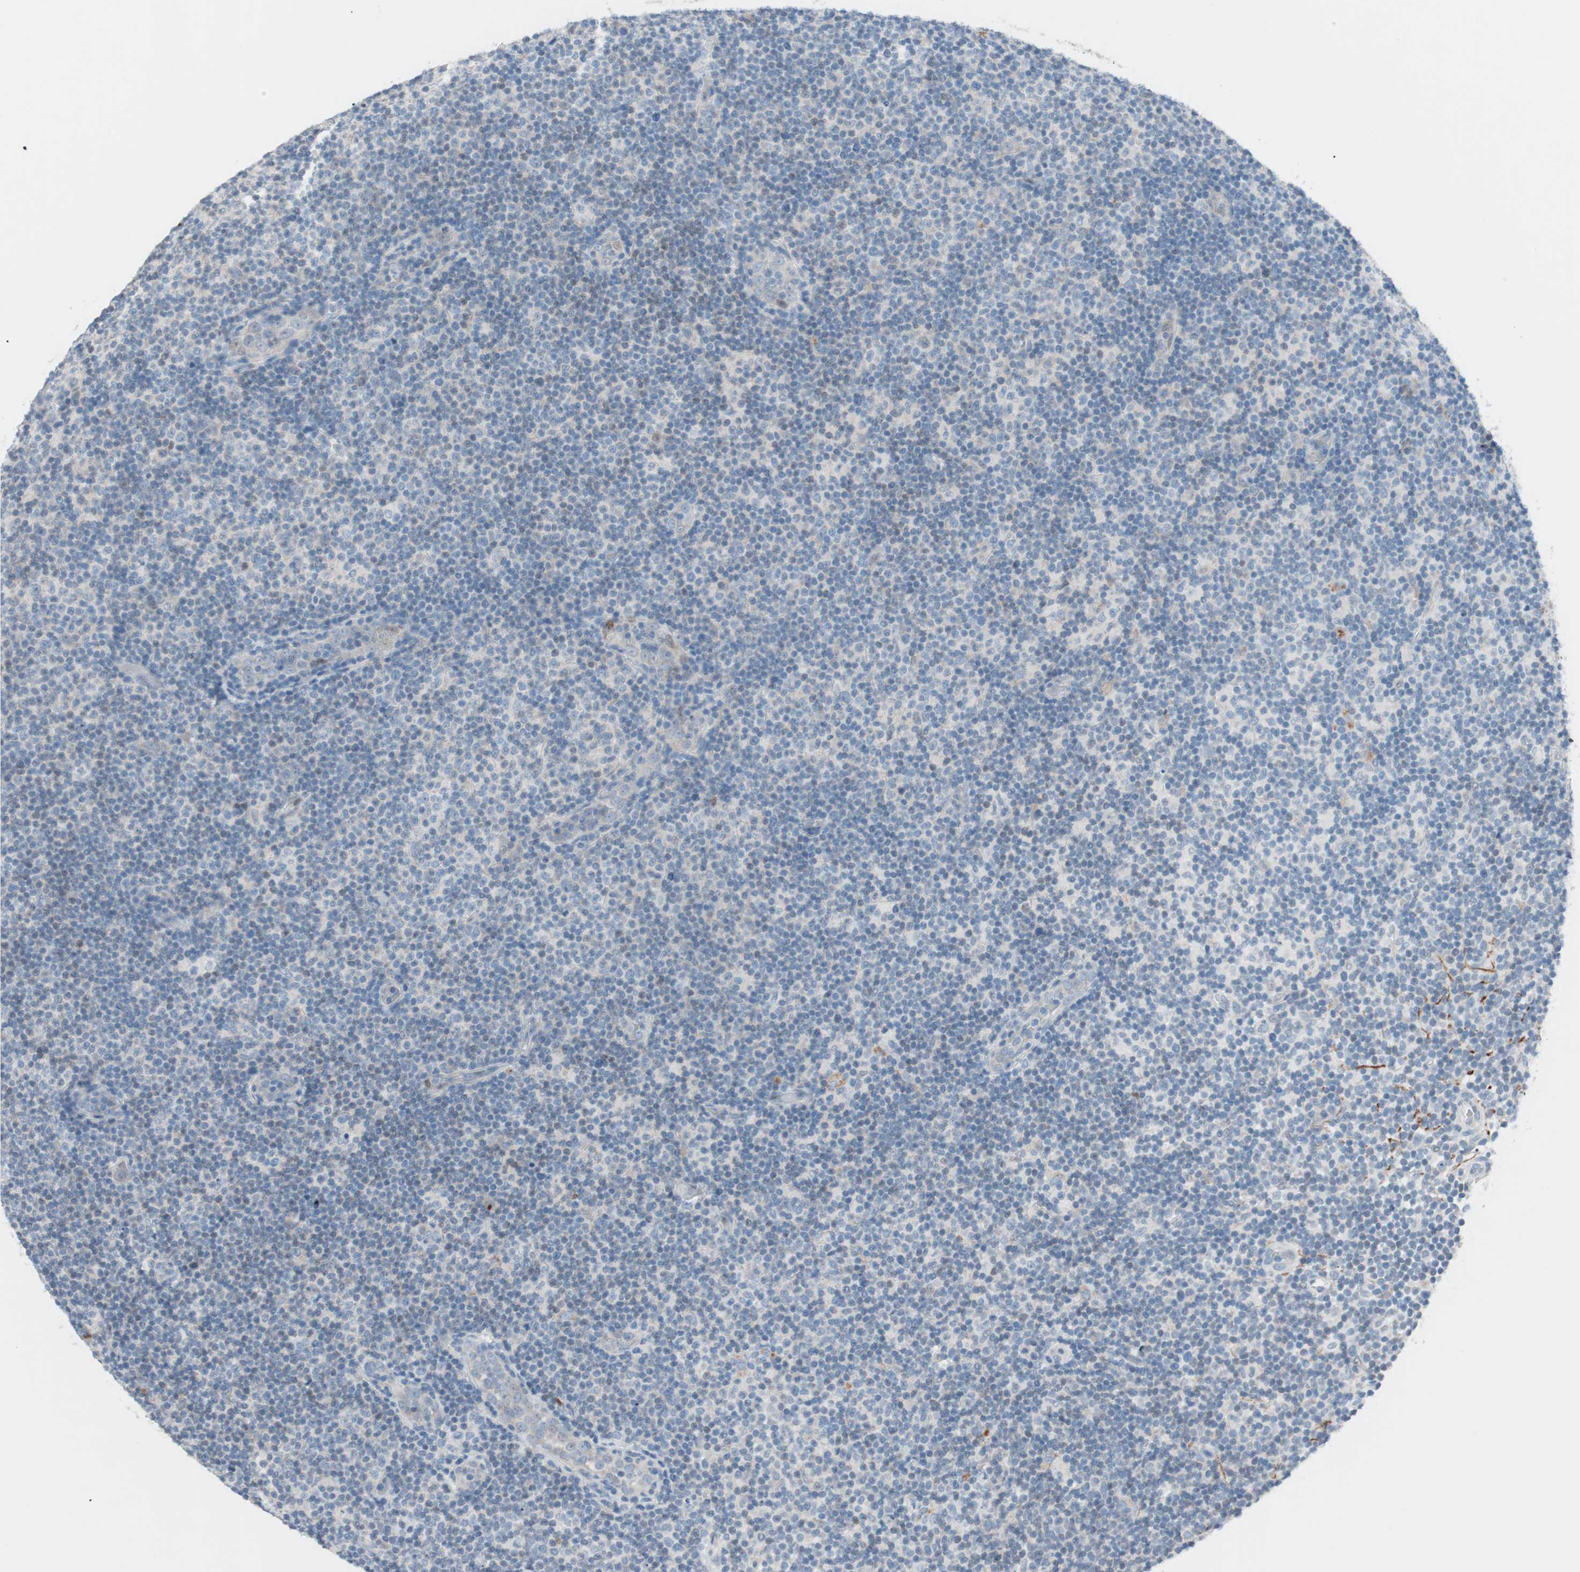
{"staining": {"intensity": "negative", "quantity": "none", "location": "none"}, "tissue": "lymphoma", "cell_type": "Tumor cells", "image_type": "cancer", "snomed": [{"axis": "morphology", "description": "Malignant lymphoma, non-Hodgkin's type, Low grade"}, {"axis": "topography", "description": "Lymph node"}], "caption": "An immunohistochemistry image of lymphoma is shown. There is no staining in tumor cells of lymphoma. (DAB (3,3'-diaminobenzidine) IHC, high magnification).", "gene": "FOSL1", "patient": {"sex": "male", "age": 83}}